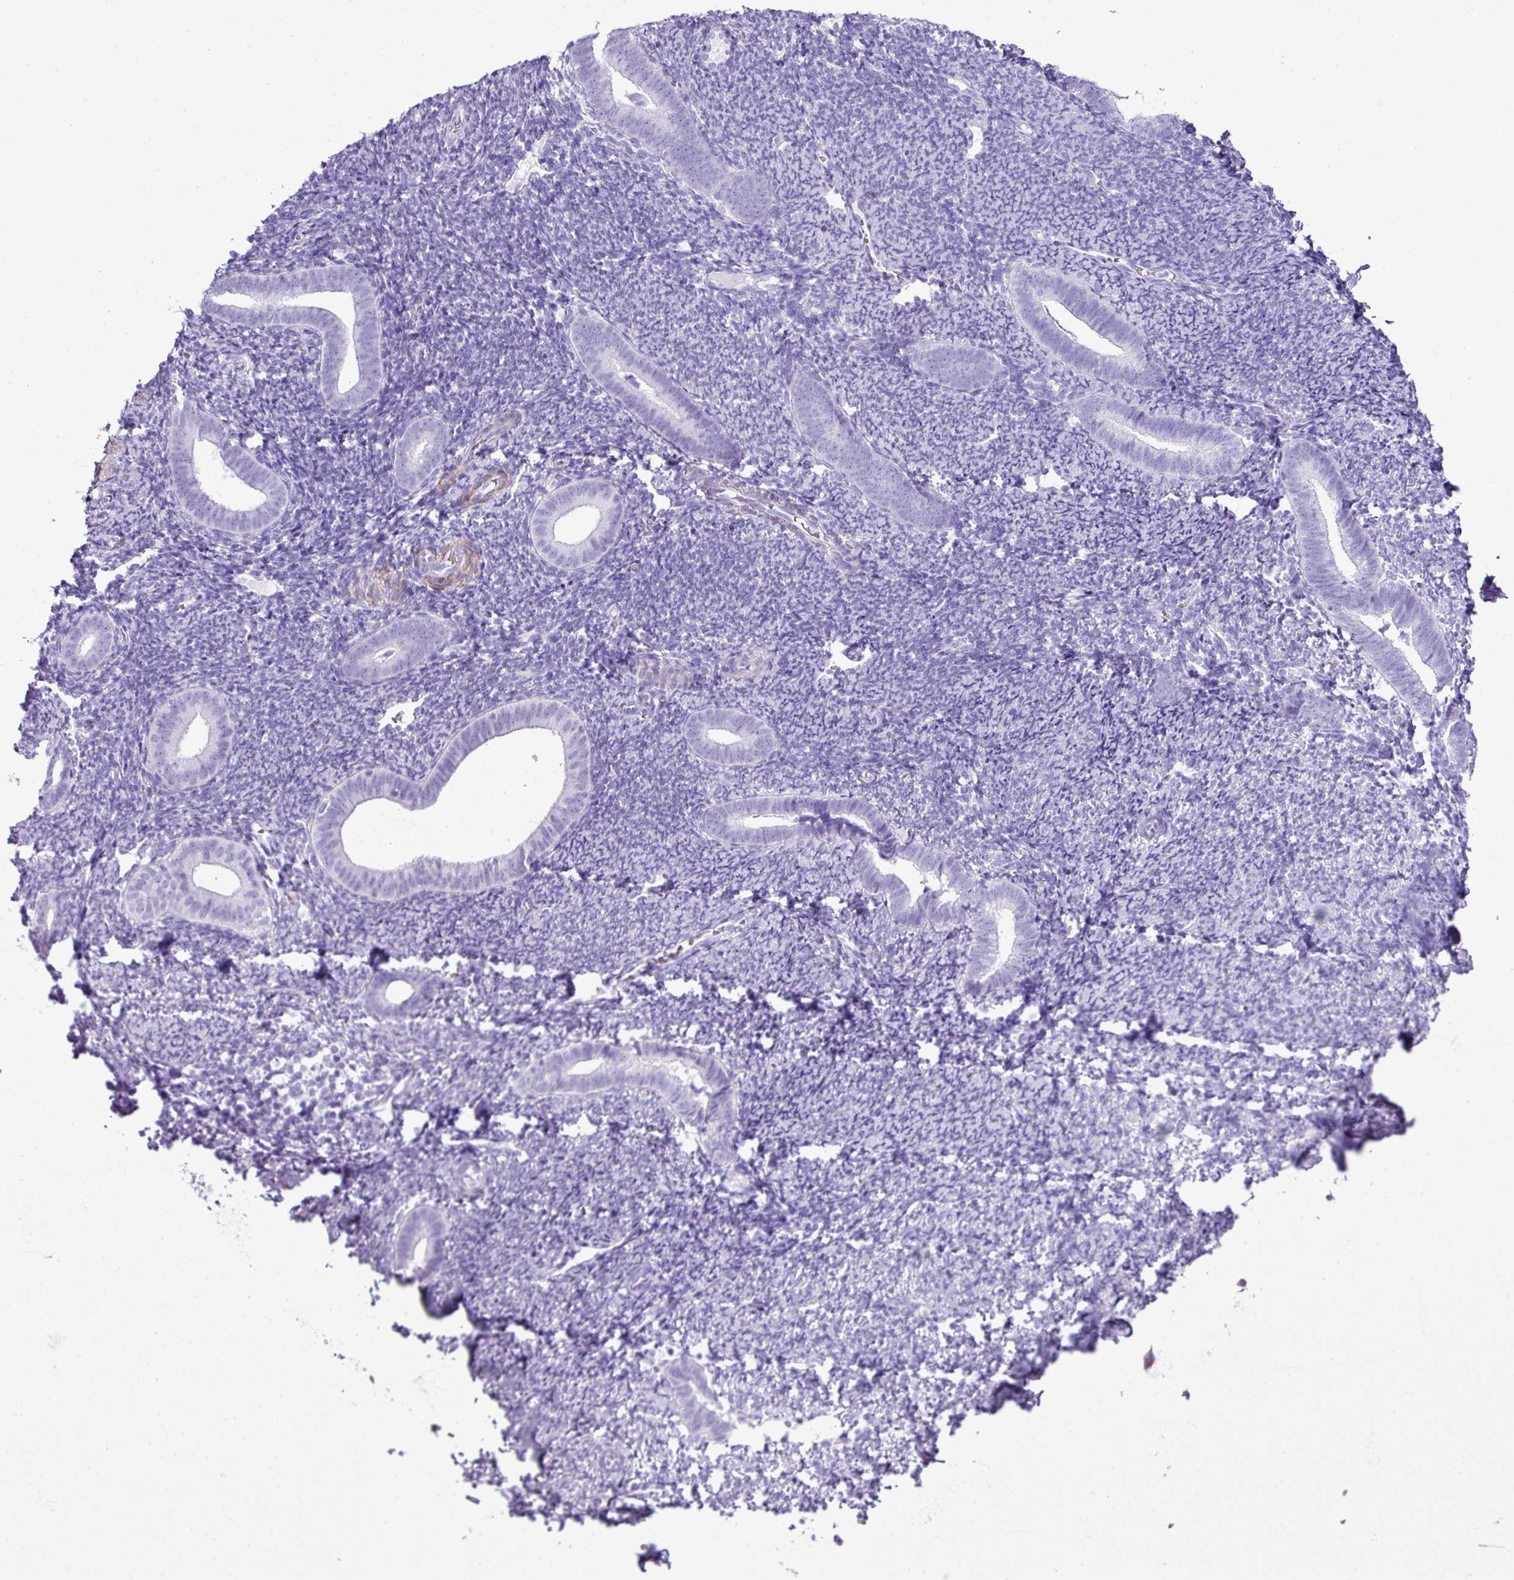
{"staining": {"intensity": "negative", "quantity": "none", "location": "none"}, "tissue": "endometrium", "cell_type": "Cells in endometrial stroma", "image_type": "normal", "snomed": [{"axis": "morphology", "description": "Normal tissue, NOS"}, {"axis": "topography", "description": "Endometrium"}], "caption": "An image of endometrium stained for a protein exhibits no brown staining in cells in endometrial stroma.", "gene": "ZSCAN5A", "patient": {"sex": "female", "age": 39}}